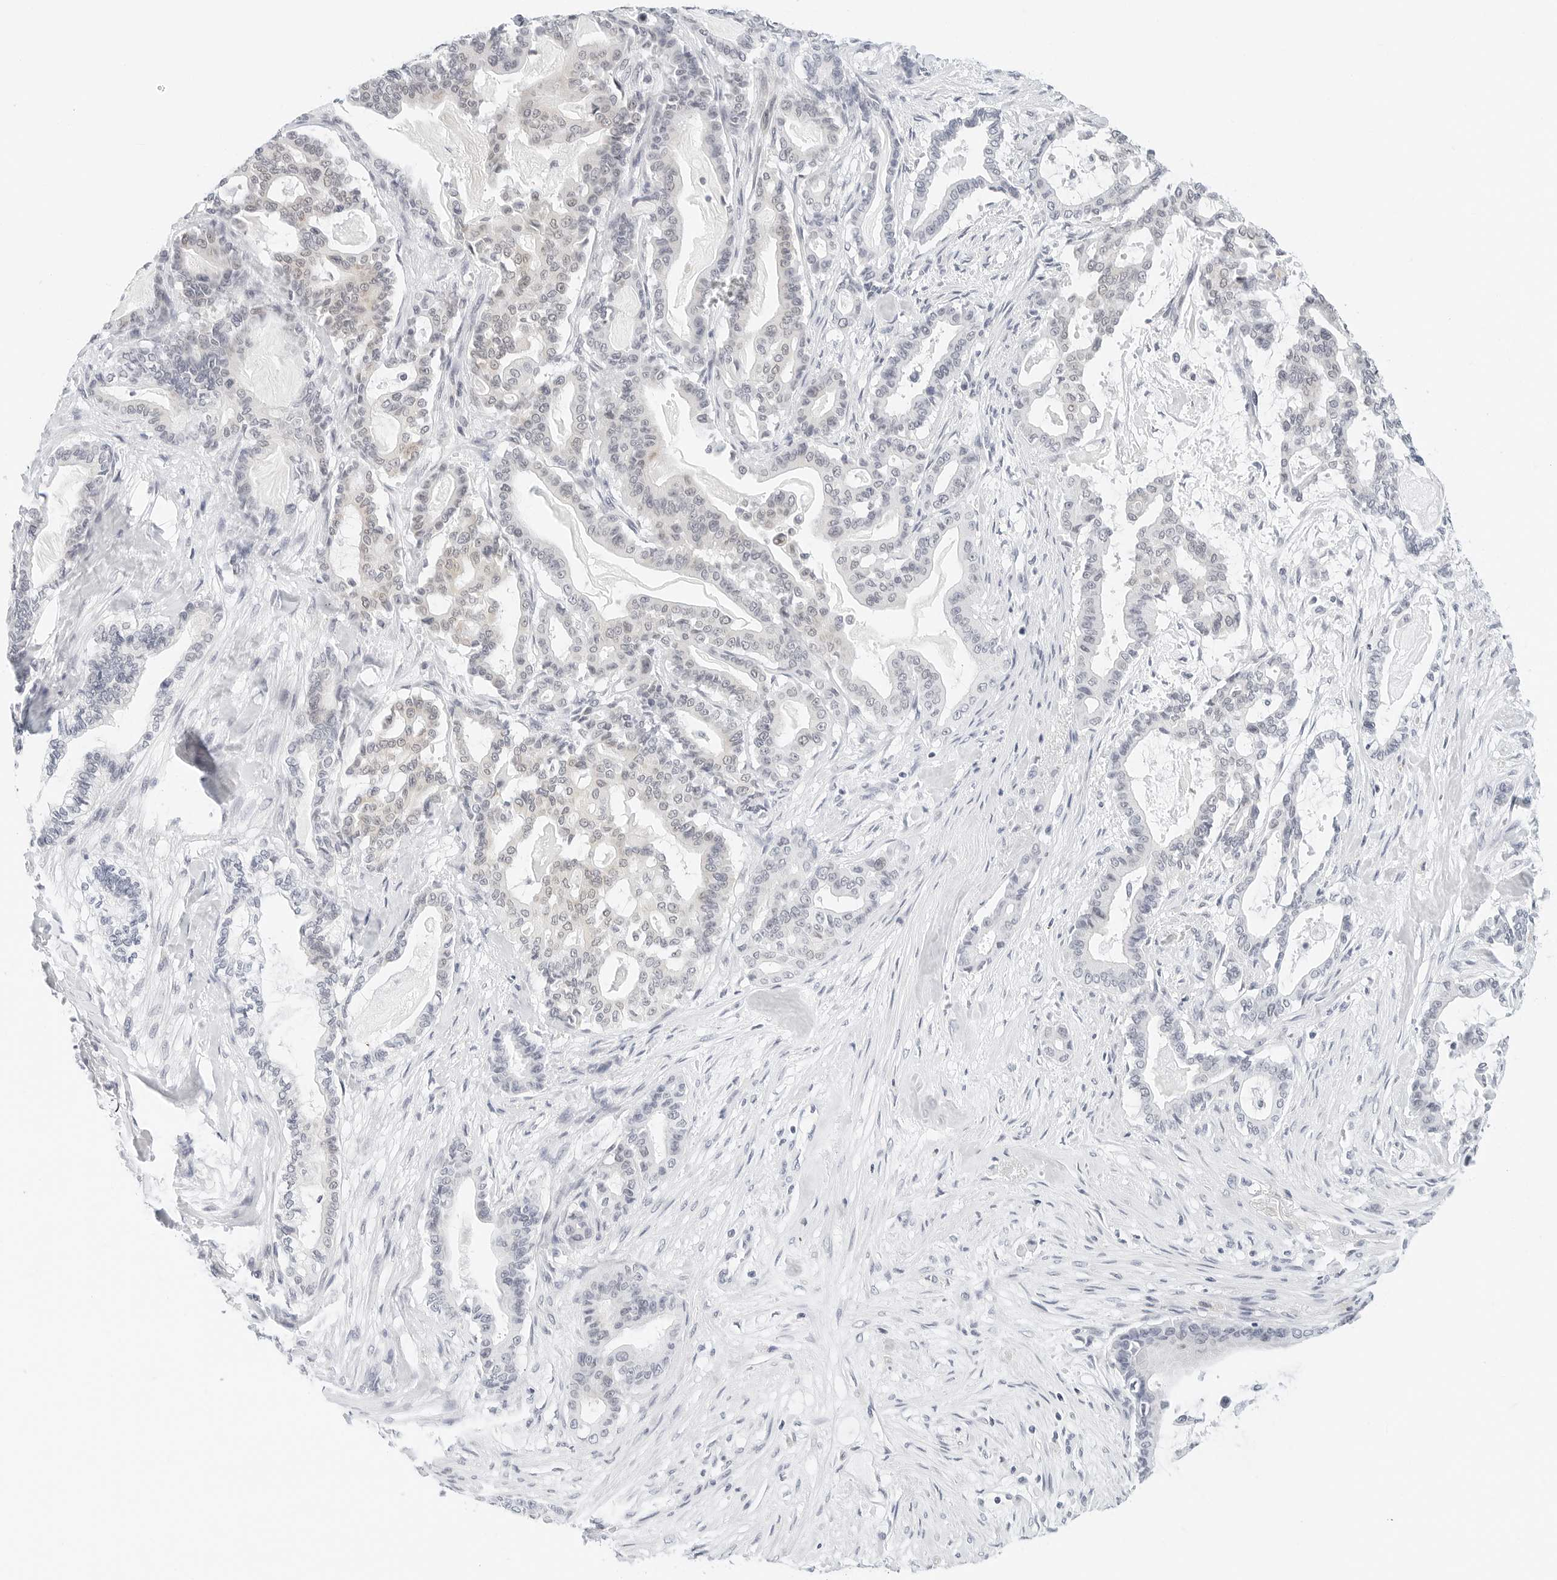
{"staining": {"intensity": "negative", "quantity": "none", "location": "none"}, "tissue": "pancreatic cancer", "cell_type": "Tumor cells", "image_type": "cancer", "snomed": [{"axis": "morphology", "description": "Adenocarcinoma, NOS"}, {"axis": "topography", "description": "Pancreas"}], "caption": "High magnification brightfield microscopy of pancreatic cancer (adenocarcinoma) stained with DAB (3,3'-diaminobenzidine) (brown) and counterstained with hematoxylin (blue): tumor cells show no significant expression.", "gene": "CD22", "patient": {"sex": "male", "age": 63}}